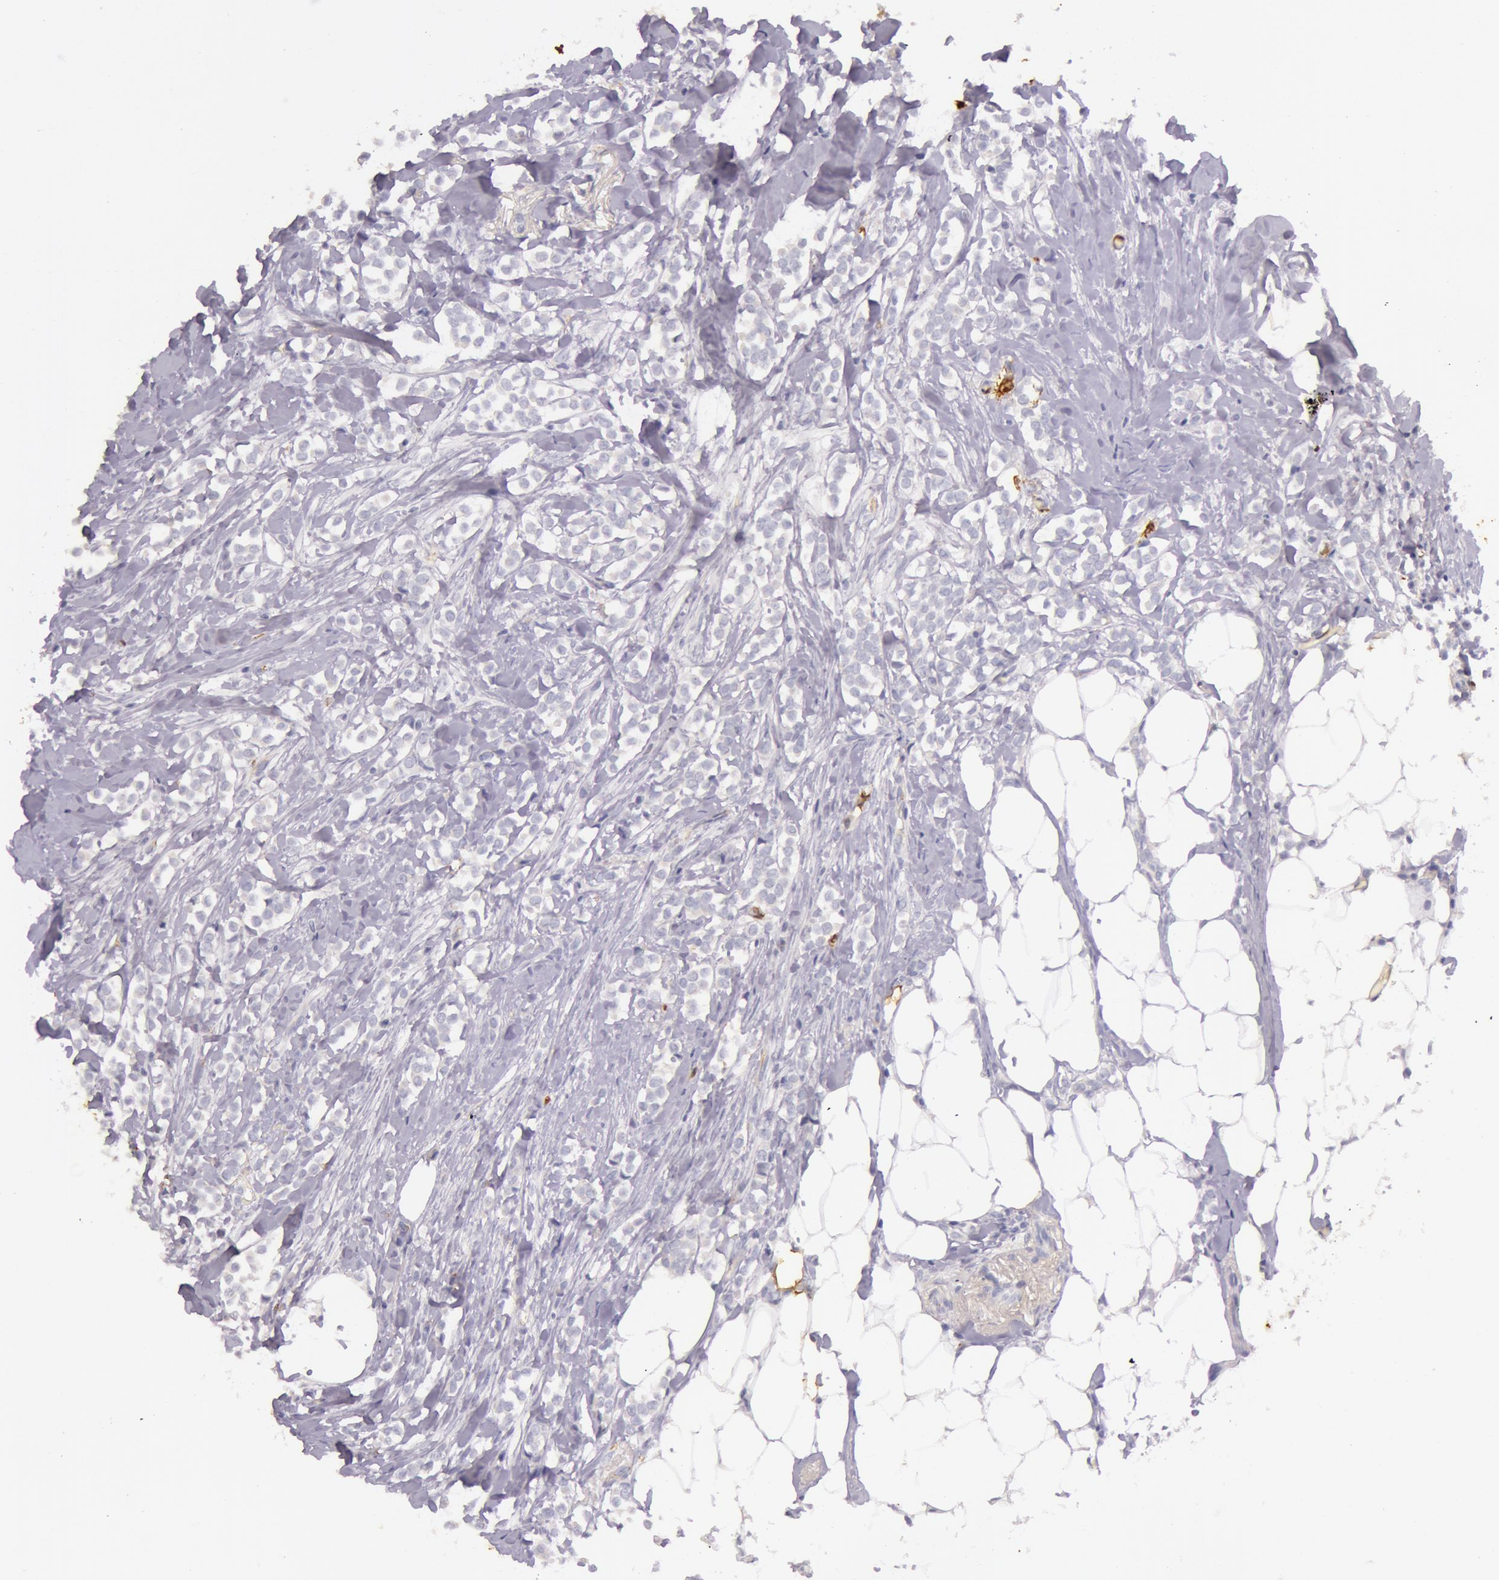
{"staining": {"intensity": "negative", "quantity": "none", "location": "none"}, "tissue": "breast cancer", "cell_type": "Tumor cells", "image_type": "cancer", "snomed": [{"axis": "morphology", "description": "Lobular carcinoma"}, {"axis": "topography", "description": "Breast"}], "caption": "Immunohistochemical staining of breast cancer shows no significant staining in tumor cells. (Brightfield microscopy of DAB (3,3'-diaminobenzidine) immunohistochemistry (IHC) at high magnification).", "gene": "C4BPA", "patient": {"sex": "female", "age": 56}}